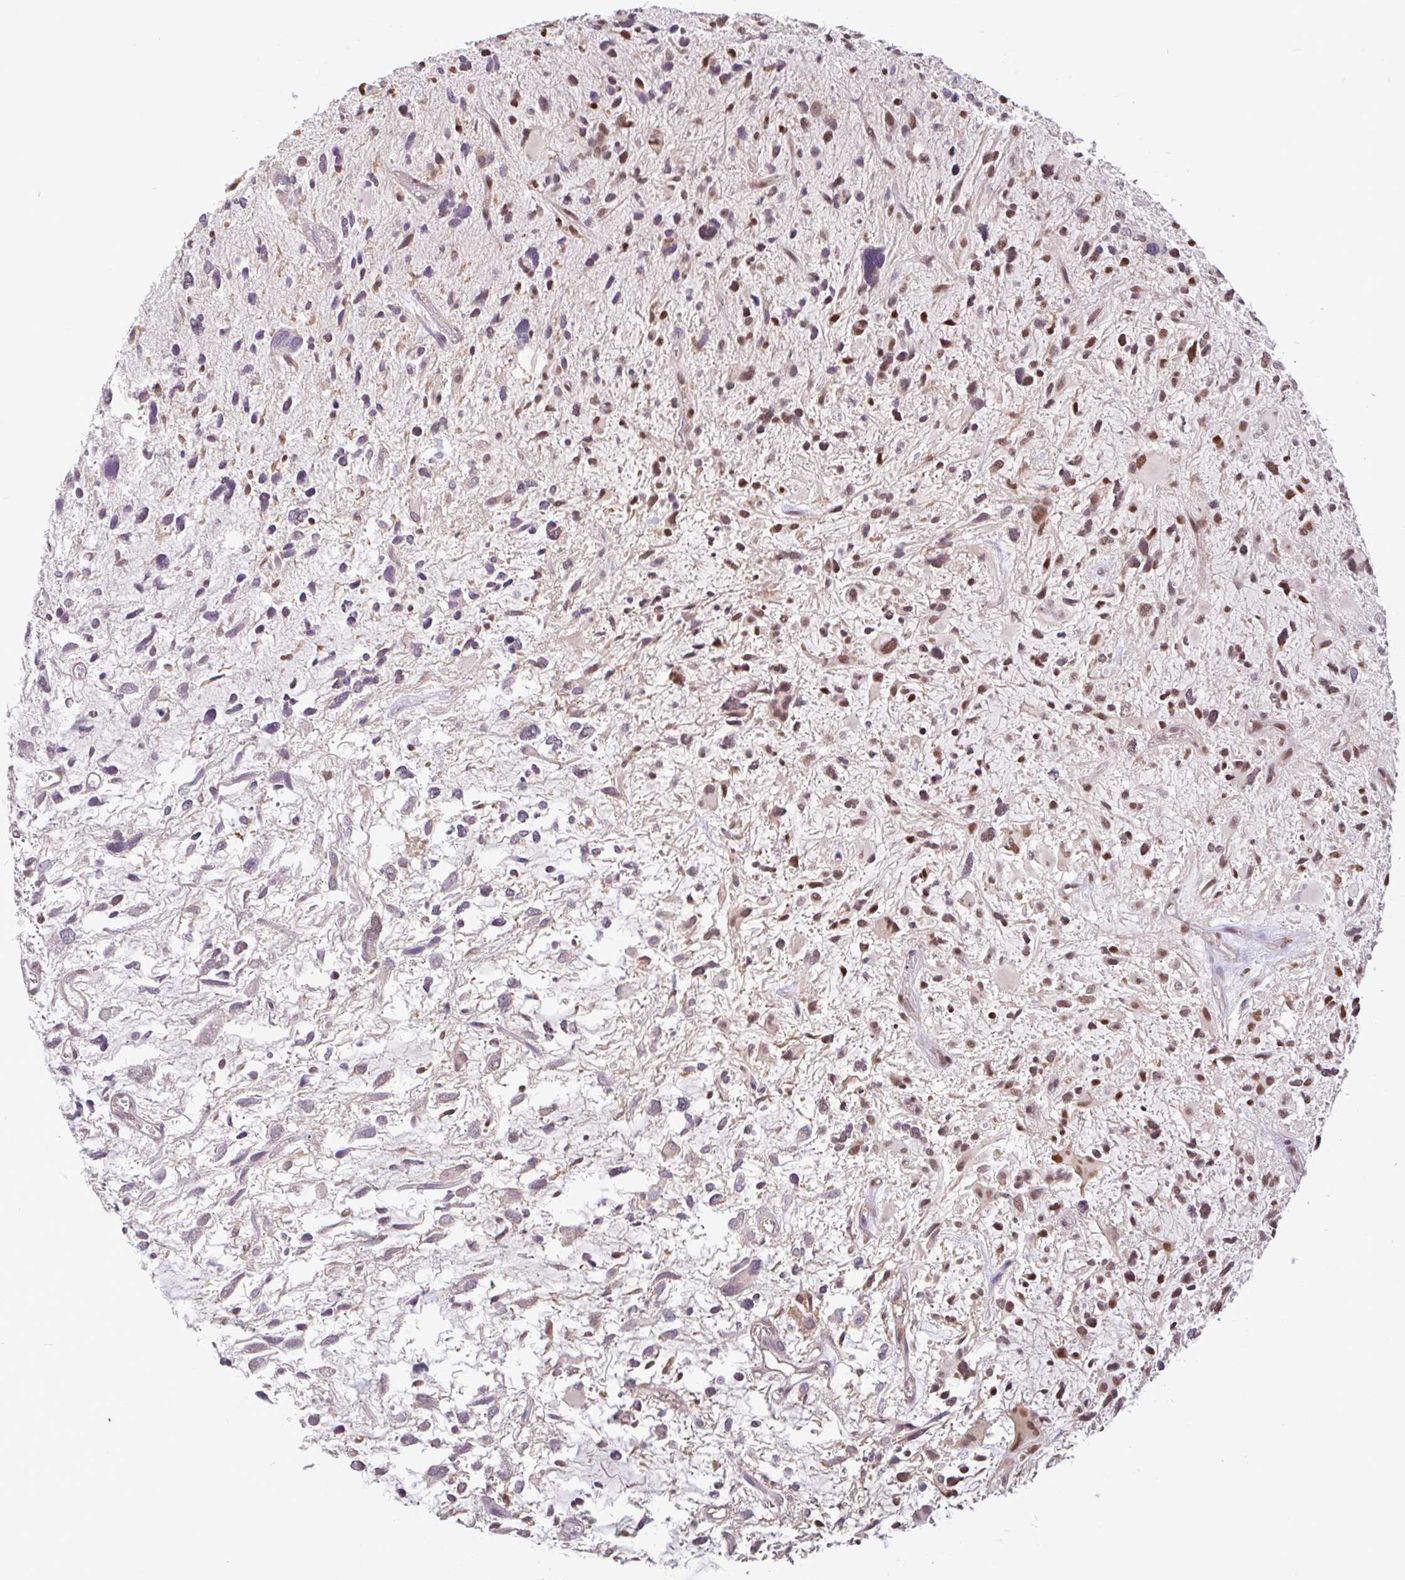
{"staining": {"intensity": "moderate", "quantity": ">75%", "location": "nuclear"}, "tissue": "glioma", "cell_type": "Tumor cells", "image_type": "cancer", "snomed": [{"axis": "morphology", "description": "Glioma, malignant, High grade"}, {"axis": "topography", "description": "Brain"}], "caption": "The micrograph shows a brown stain indicating the presence of a protein in the nuclear of tumor cells in glioma.", "gene": "DR1", "patient": {"sex": "female", "age": 11}}